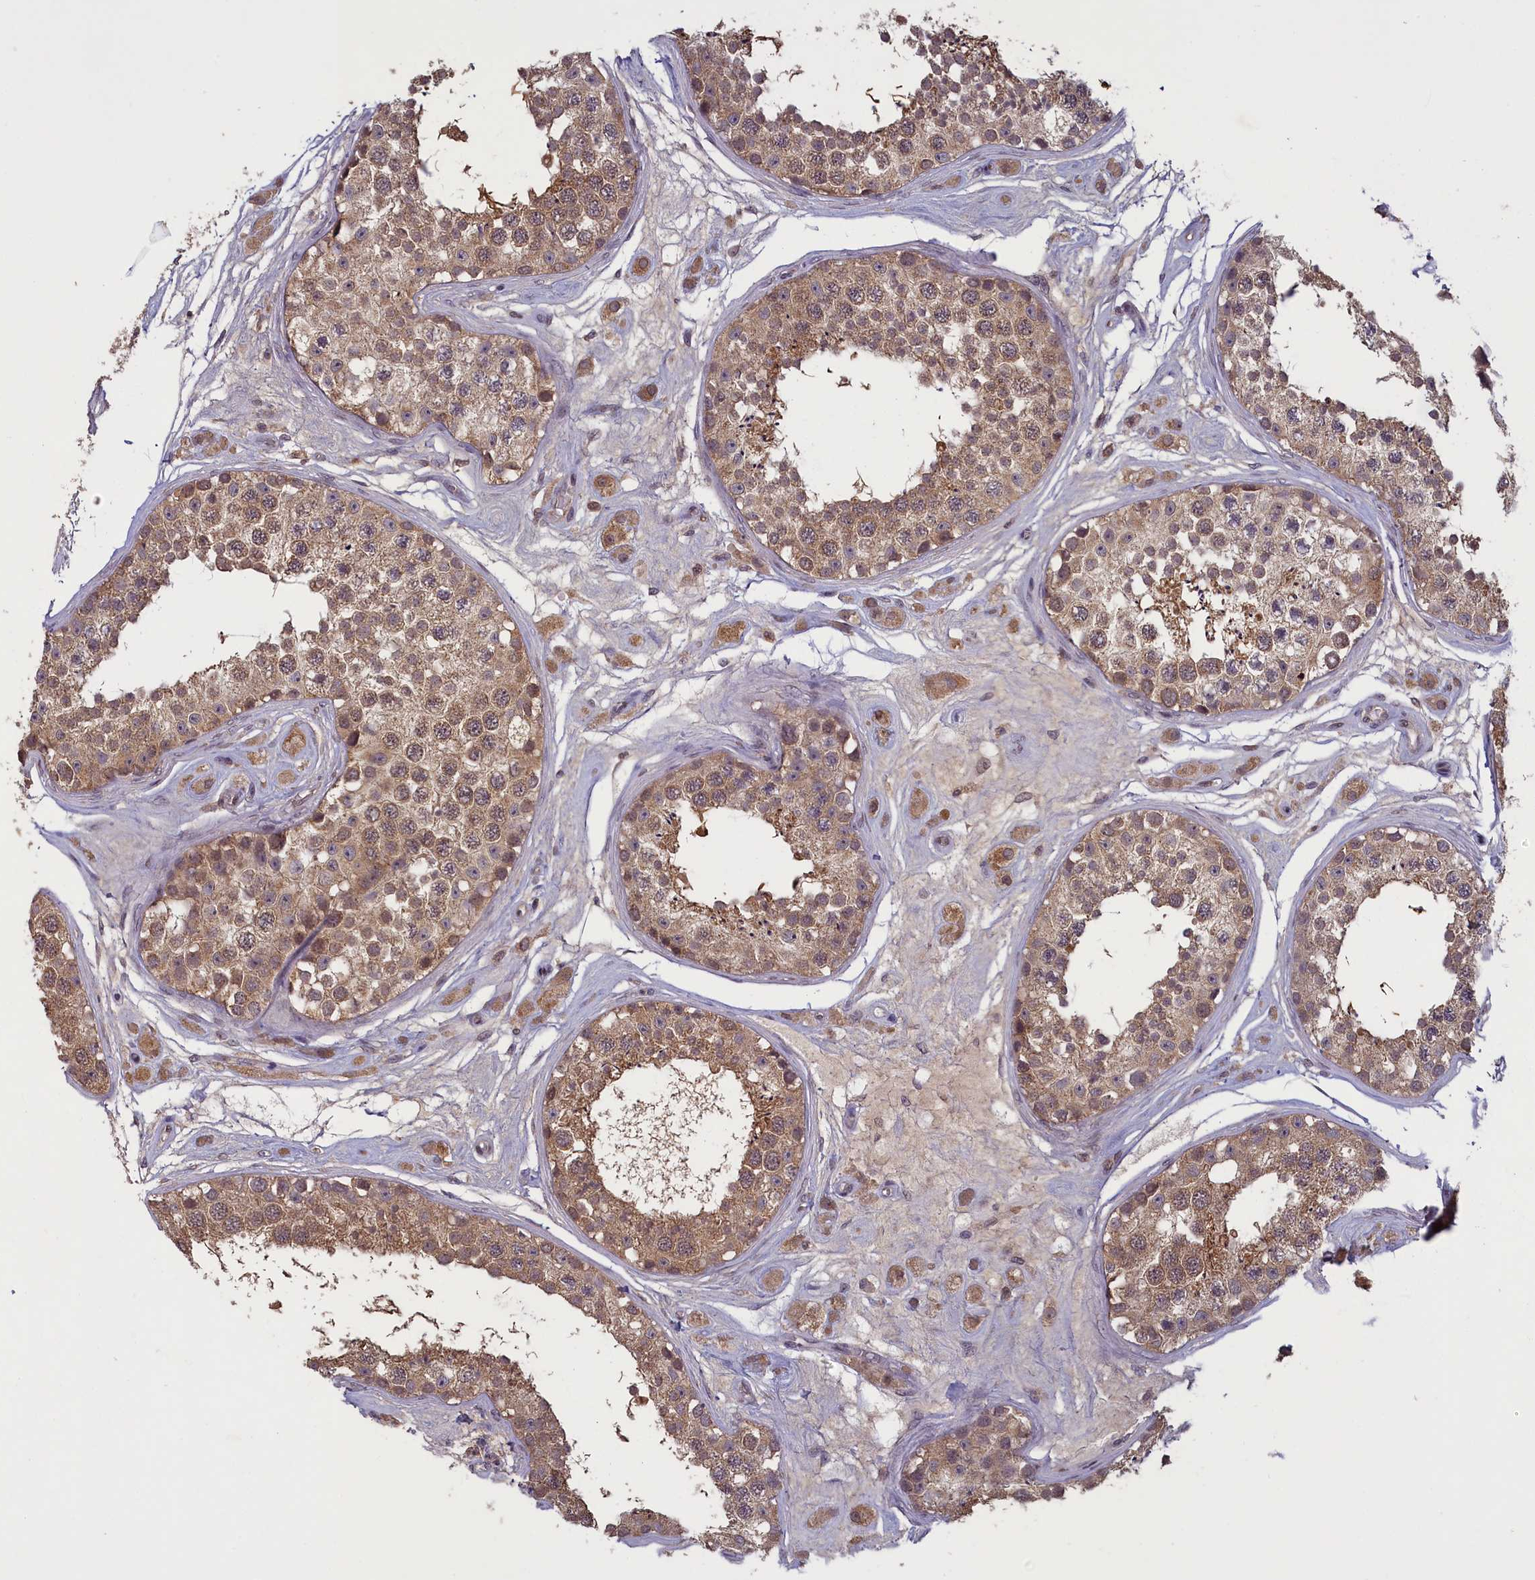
{"staining": {"intensity": "moderate", "quantity": ">75%", "location": "cytoplasmic/membranous,nuclear"}, "tissue": "testis", "cell_type": "Cells in seminiferous ducts", "image_type": "normal", "snomed": [{"axis": "morphology", "description": "Normal tissue, NOS"}, {"axis": "topography", "description": "Testis"}], "caption": "Brown immunohistochemical staining in benign testis shows moderate cytoplasmic/membranous,nuclear staining in about >75% of cells in seminiferous ducts. (brown staining indicates protein expression, while blue staining denotes nuclei).", "gene": "NUBP1", "patient": {"sex": "male", "age": 25}}